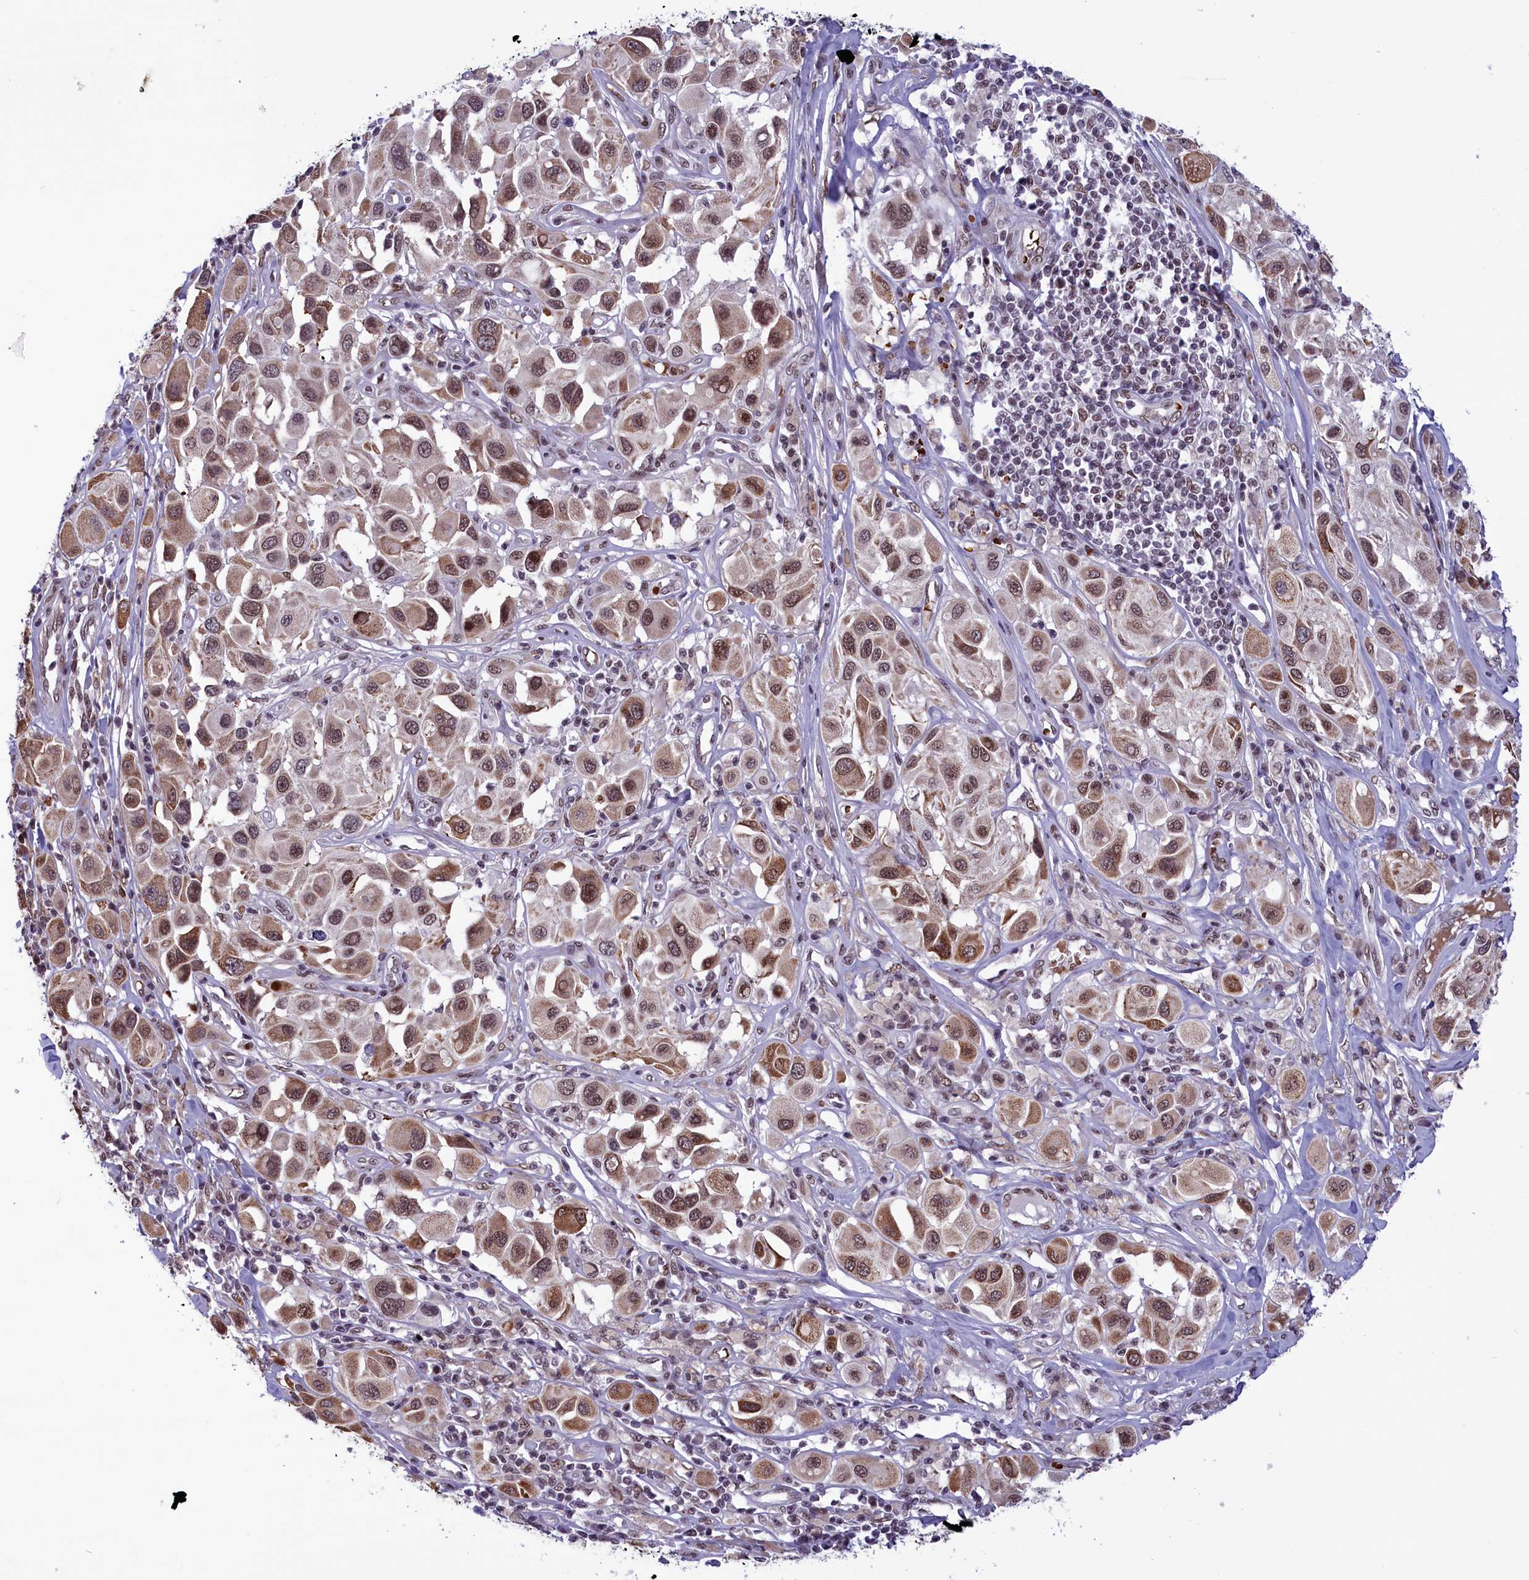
{"staining": {"intensity": "moderate", "quantity": ">75%", "location": "cytoplasmic/membranous,nuclear"}, "tissue": "melanoma", "cell_type": "Tumor cells", "image_type": "cancer", "snomed": [{"axis": "morphology", "description": "Malignant melanoma, Metastatic site"}, {"axis": "topography", "description": "Skin"}], "caption": "Immunohistochemical staining of malignant melanoma (metastatic site) demonstrates moderate cytoplasmic/membranous and nuclear protein staining in about >75% of tumor cells. Using DAB (brown) and hematoxylin (blue) stains, captured at high magnification using brightfield microscopy.", "gene": "MPHOSPH8", "patient": {"sex": "male", "age": 41}}